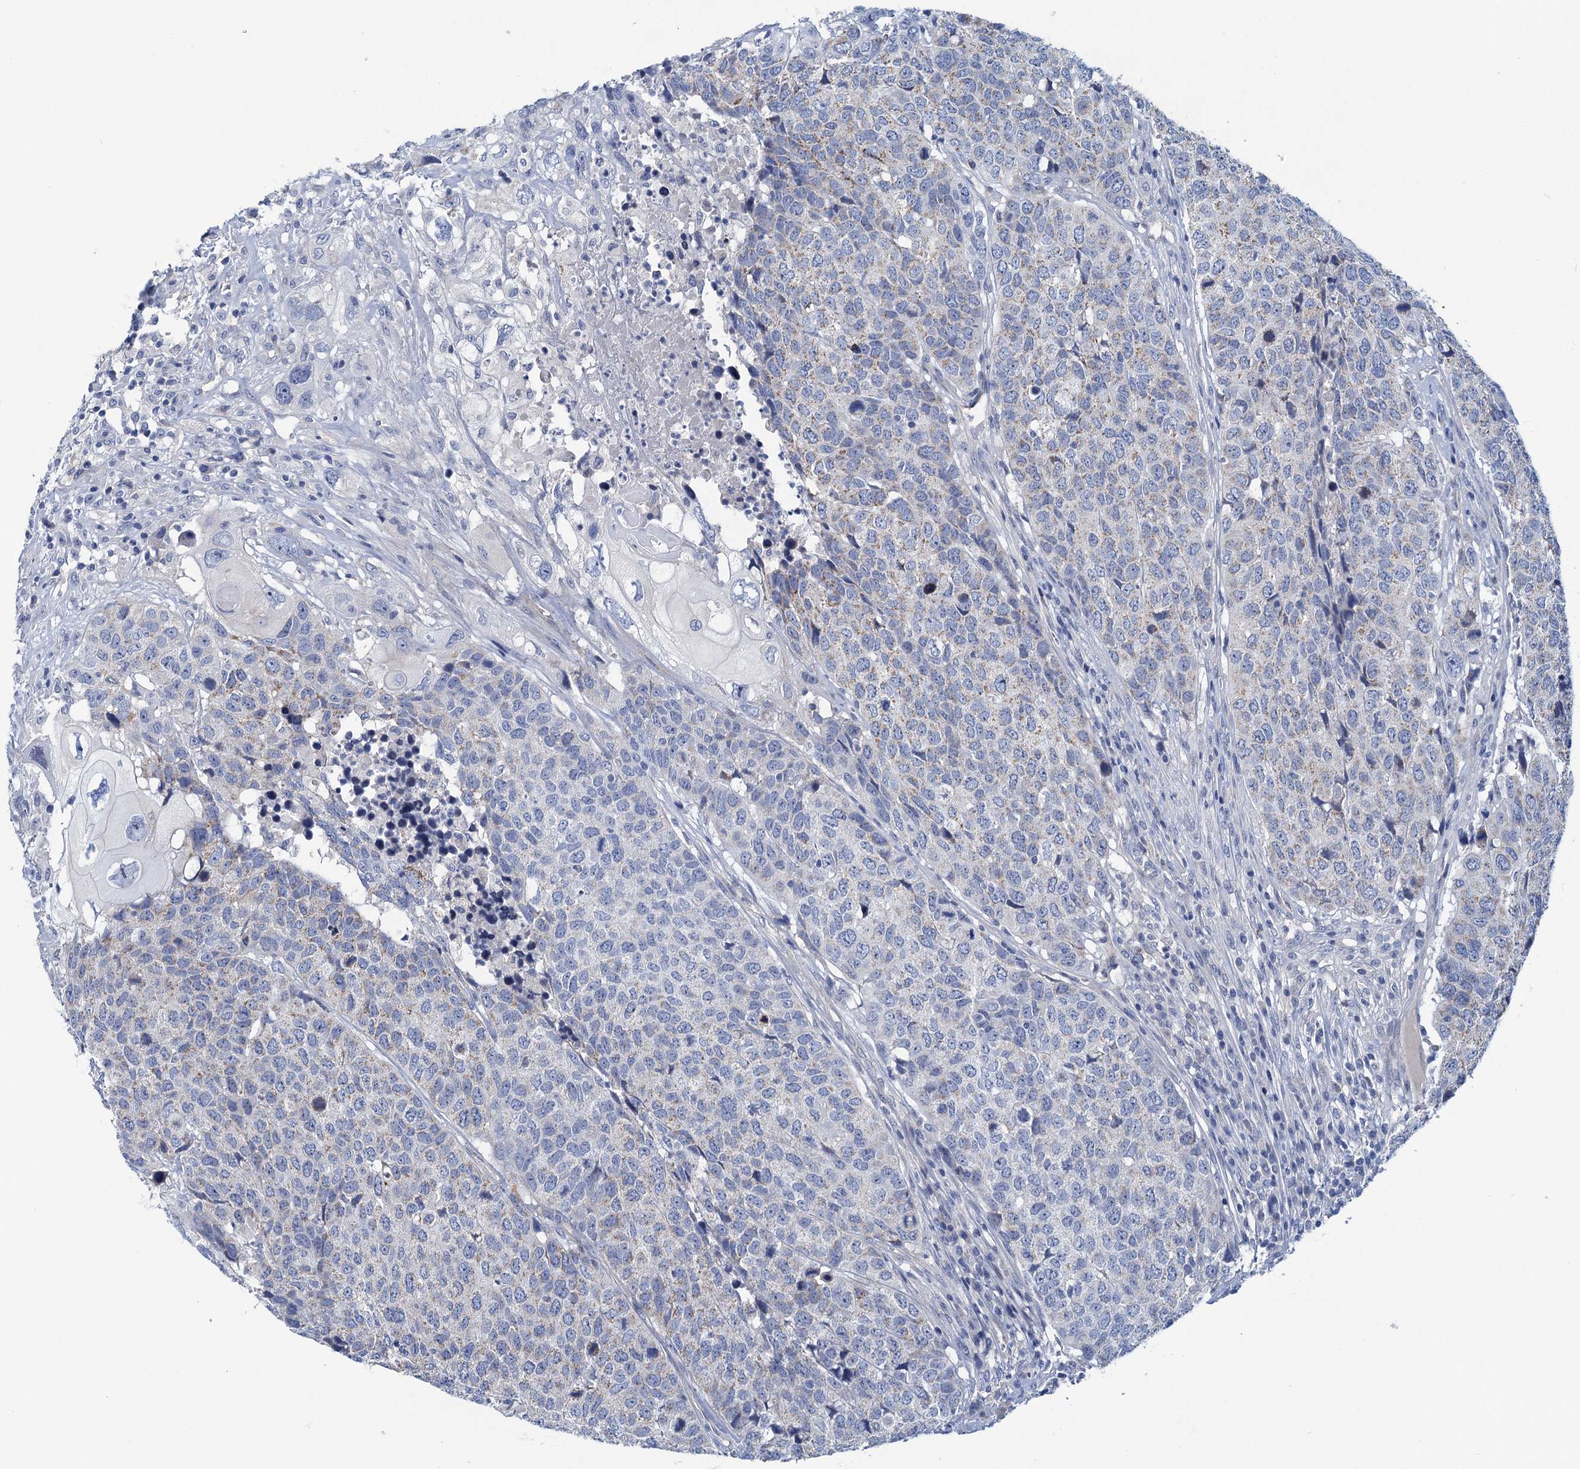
{"staining": {"intensity": "negative", "quantity": "none", "location": "none"}, "tissue": "head and neck cancer", "cell_type": "Tumor cells", "image_type": "cancer", "snomed": [{"axis": "morphology", "description": "Squamous cell carcinoma, NOS"}, {"axis": "topography", "description": "Head-Neck"}], "caption": "This image is of head and neck cancer (squamous cell carcinoma) stained with immunohistochemistry (IHC) to label a protein in brown with the nuclei are counter-stained blue. There is no positivity in tumor cells. (DAB immunohistochemistry (IHC) with hematoxylin counter stain).", "gene": "CHDH", "patient": {"sex": "male", "age": 66}}